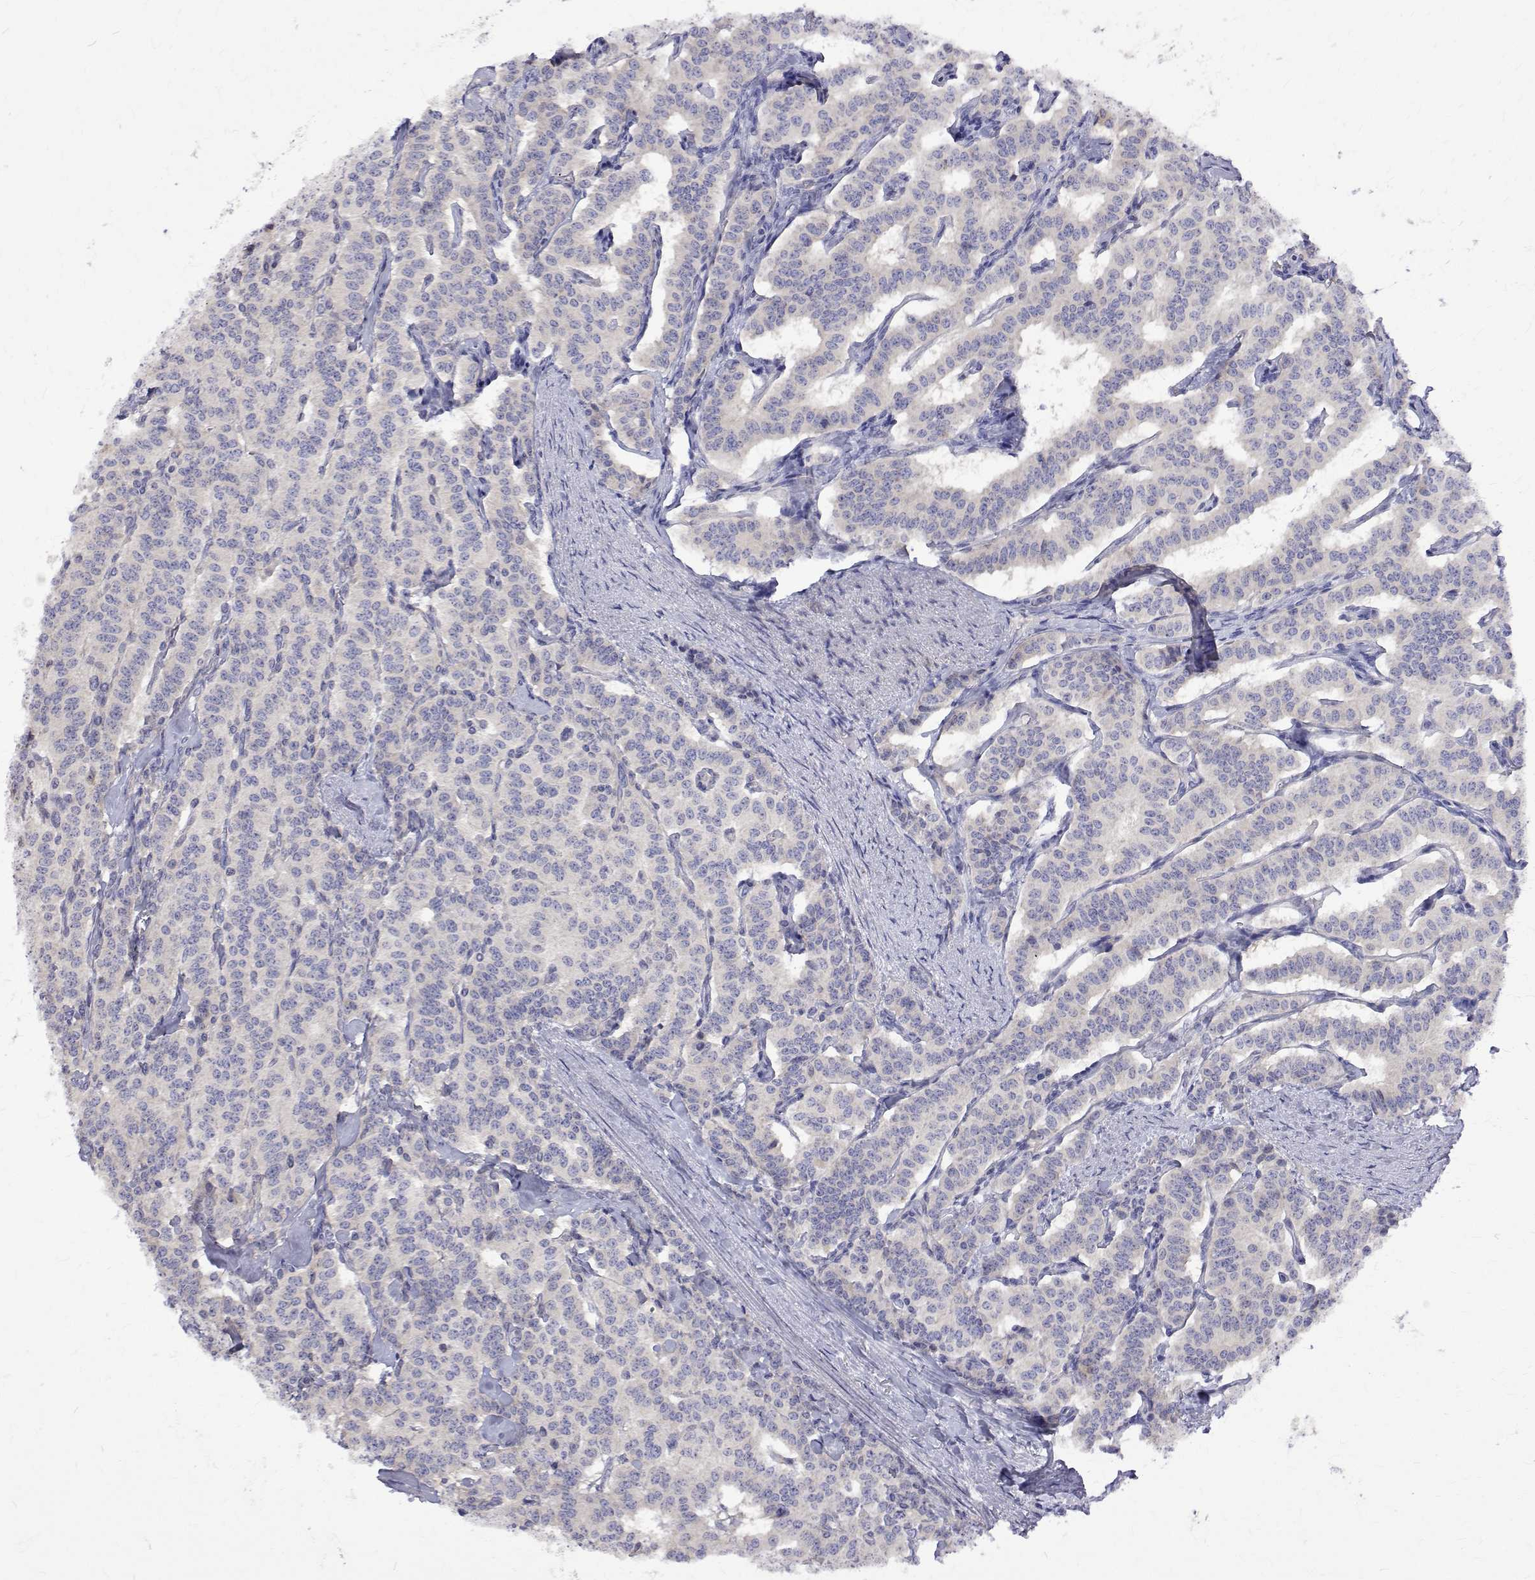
{"staining": {"intensity": "negative", "quantity": "none", "location": "none"}, "tissue": "carcinoid", "cell_type": "Tumor cells", "image_type": "cancer", "snomed": [{"axis": "morphology", "description": "Carcinoid, malignant, NOS"}, {"axis": "topography", "description": "Lung"}], "caption": "IHC photomicrograph of neoplastic tissue: human carcinoid stained with DAB demonstrates no significant protein positivity in tumor cells.", "gene": "PADI1", "patient": {"sex": "female", "age": 46}}